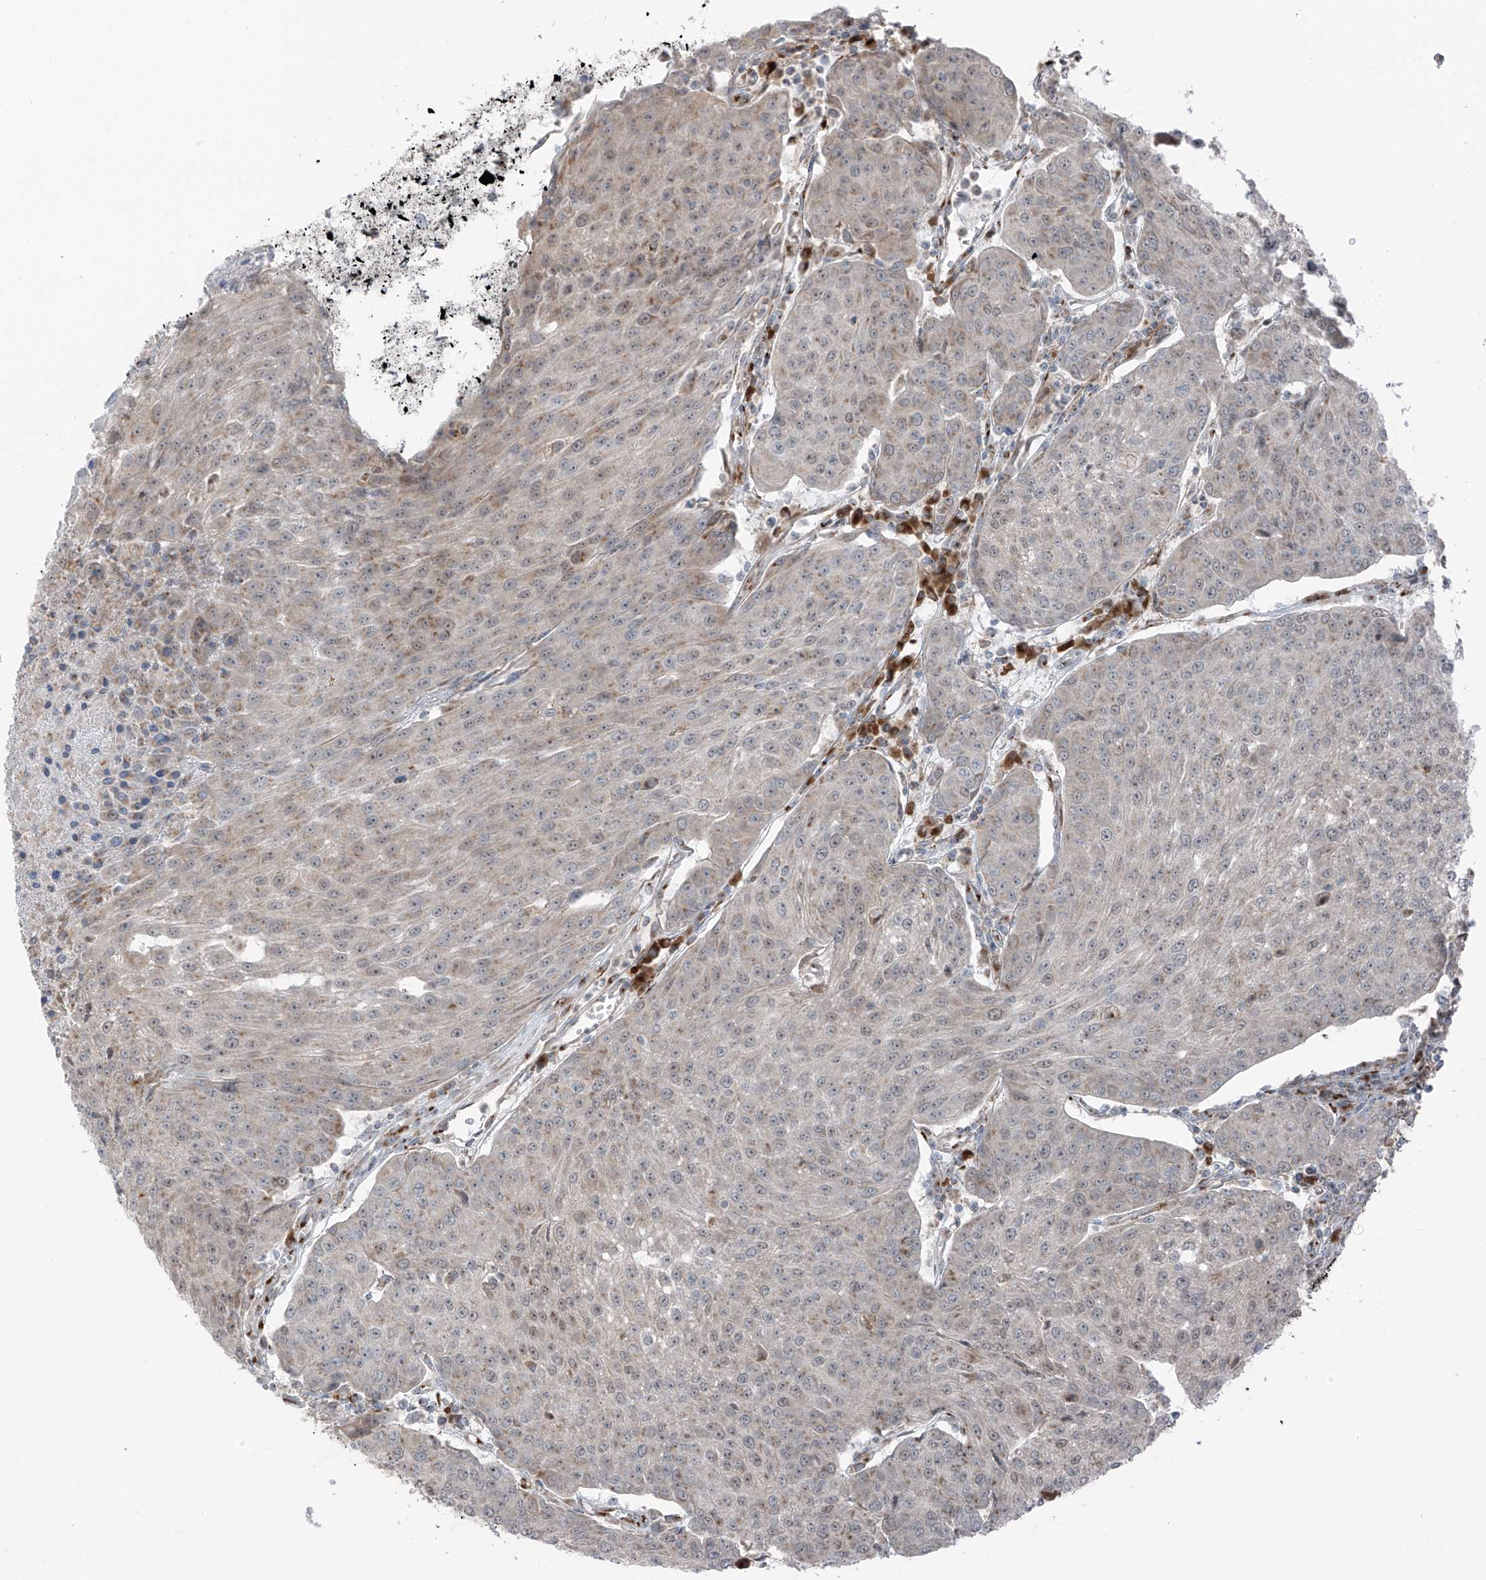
{"staining": {"intensity": "weak", "quantity": "25%-75%", "location": "cytoplasmic/membranous"}, "tissue": "urothelial cancer", "cell_type": "Tumor cells", "image_type": "cancer", "snomed": [{"axis": "morphology", "description": "Urothelial carcinoma, High grade"}, {"axis": "topography", "description": "Urinary bladder"}], "caption": "Urothelial carcinoma (high-grade) stained for a protein reveals weak cytoplasmic/membranous positivity in tumor cells. (IHC, brightfield microscopy, high magnification).", "gene": "ERLEC1", "patient": {"sex": "female", "age": 85}}